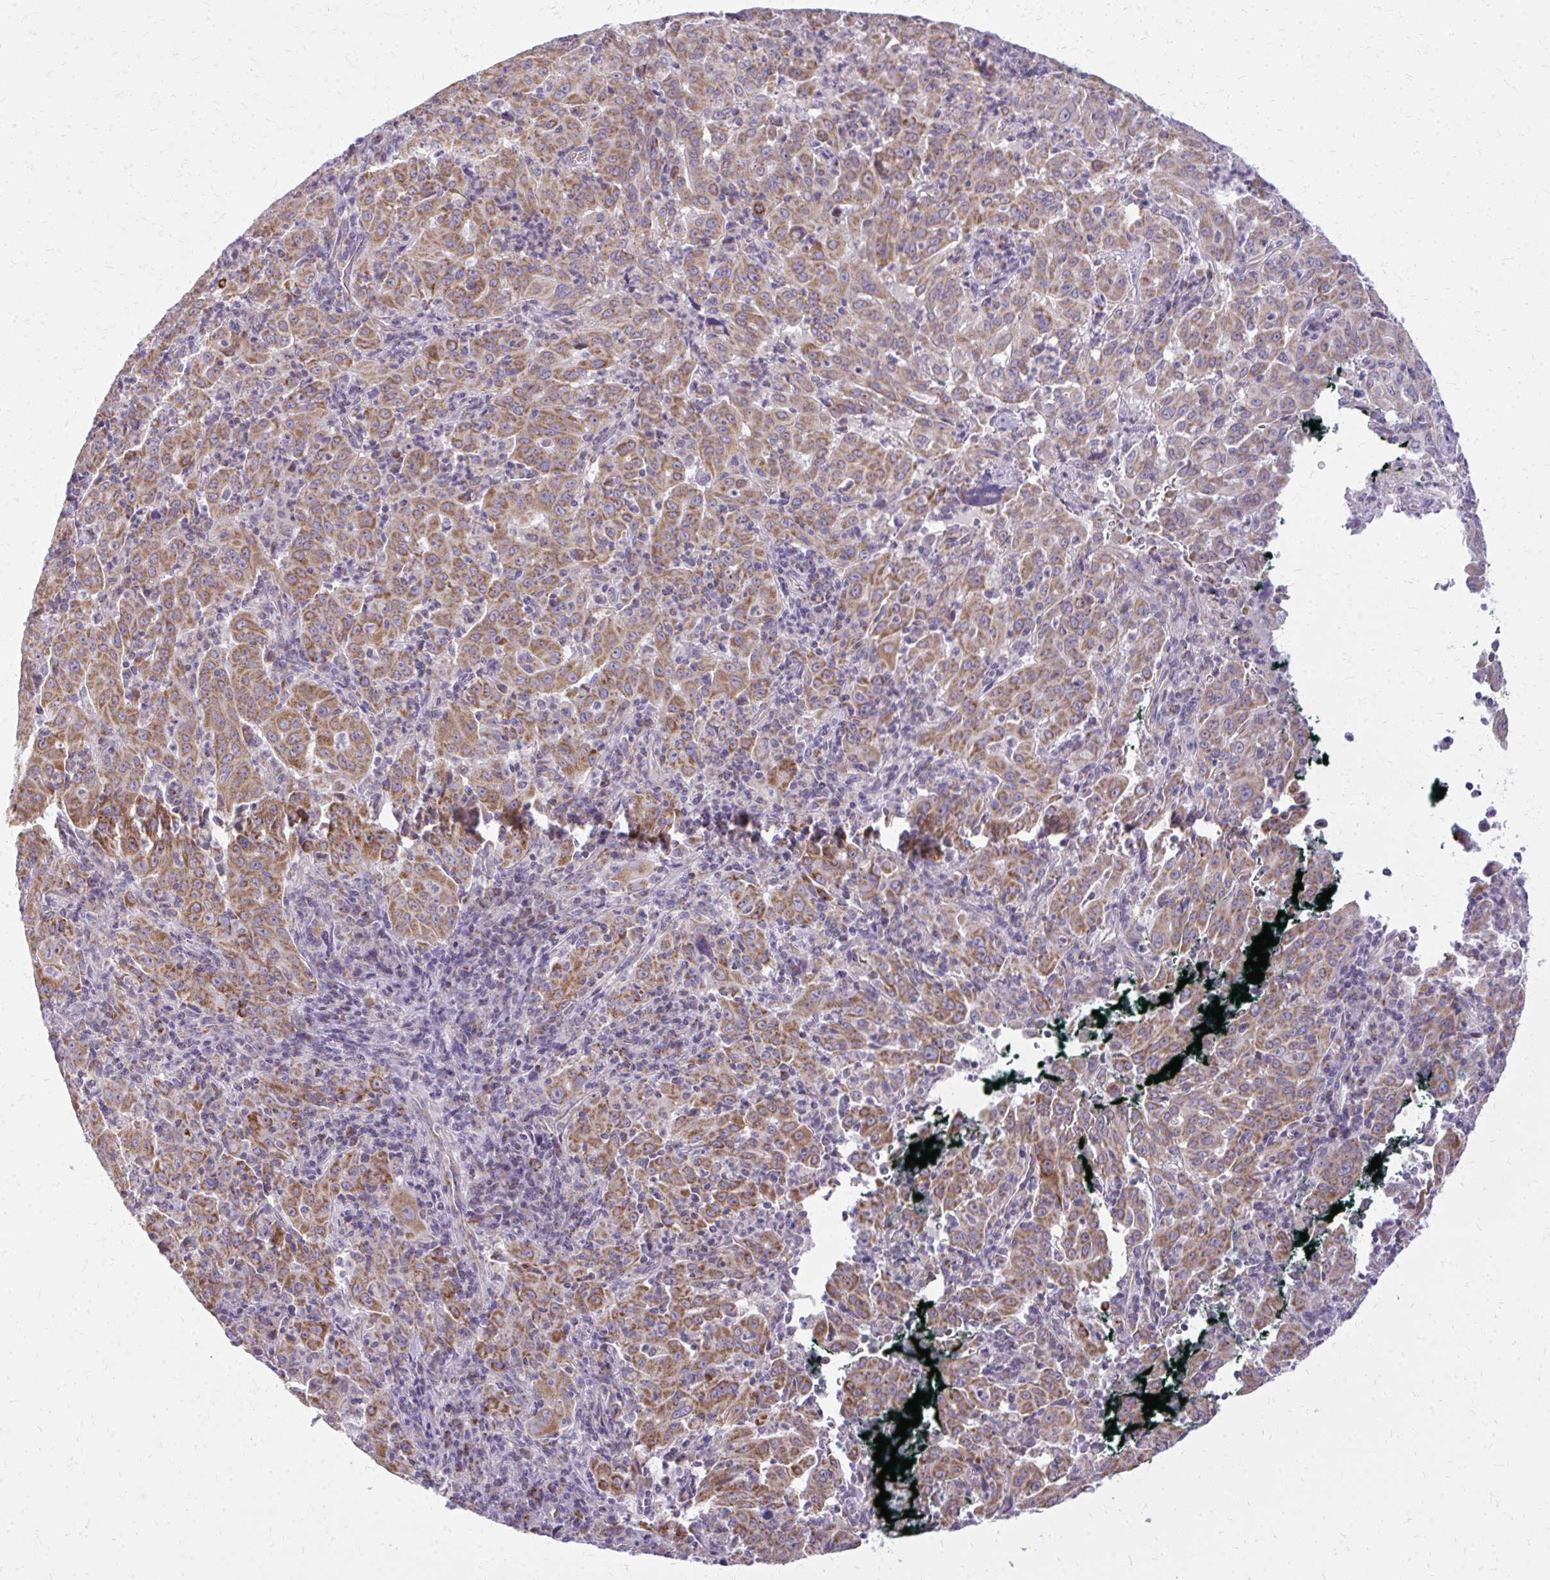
{"staining": {"intensity": "moderate", "quantity": ">75%", "location": "cytoplasmic/membranous"}, "tissue": "pancreatic cancer", "cell_type": "Tumor cells", "image_type": "cancer", "snomed": [{"axis": "morphology", "description": "Adenocarcinoma, NOS"}, {"axis": "topography", "description": "Pancreas"}], "caption": "Brown immunohistochemical staining in human pancreatic cancer displays moderate cytoplasmic/membranous expression in approximately >75% of tumor cells.", "gene": "IFIT1", "patient": {"sex": "male", "age": 63}}